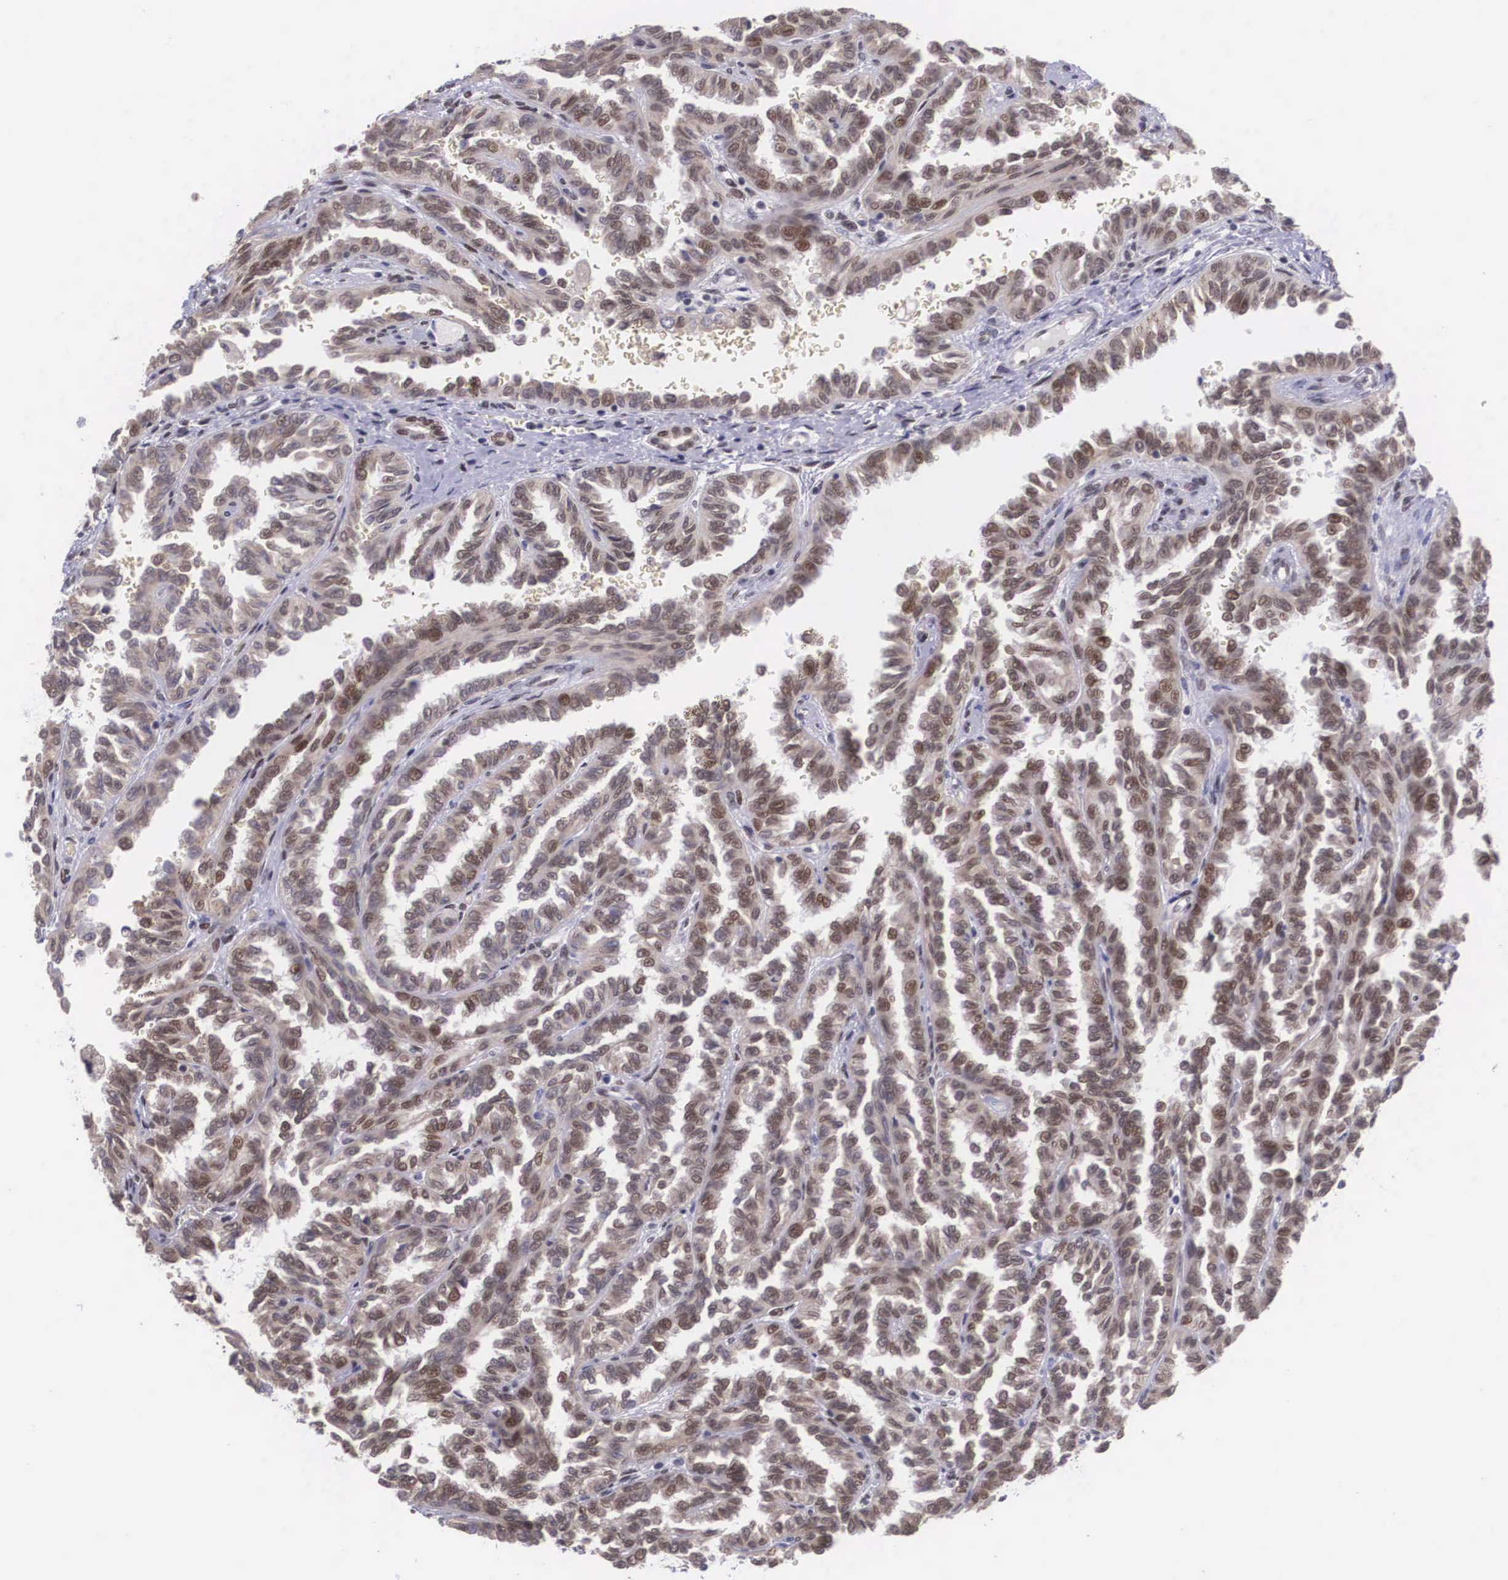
{"staining": {"intensity": "weak", "quantity": "25%-75%", "location": "cytoplasmic/membranous"}, "tissue": "renal cancer", "cell_type": "Tumor cells", "image_type": "cancer", "snomed": [{"axis": "morphology", "description": "Inflammation, NOS"}, {"axis": "morphology", "description": "Adenocarcinoma, NOS"}, {"axis": "topography", "description": "Kidney"}], "caption": "Brown immunohistochemical staining in renal cancer (adenocarcinoma) demonstrates weak cytoplasmic/membranous expression in approximately 25%-75% of tumor cells.", "gene": "SLC25A21", "patient": {"sex": "male", "age": 68}}